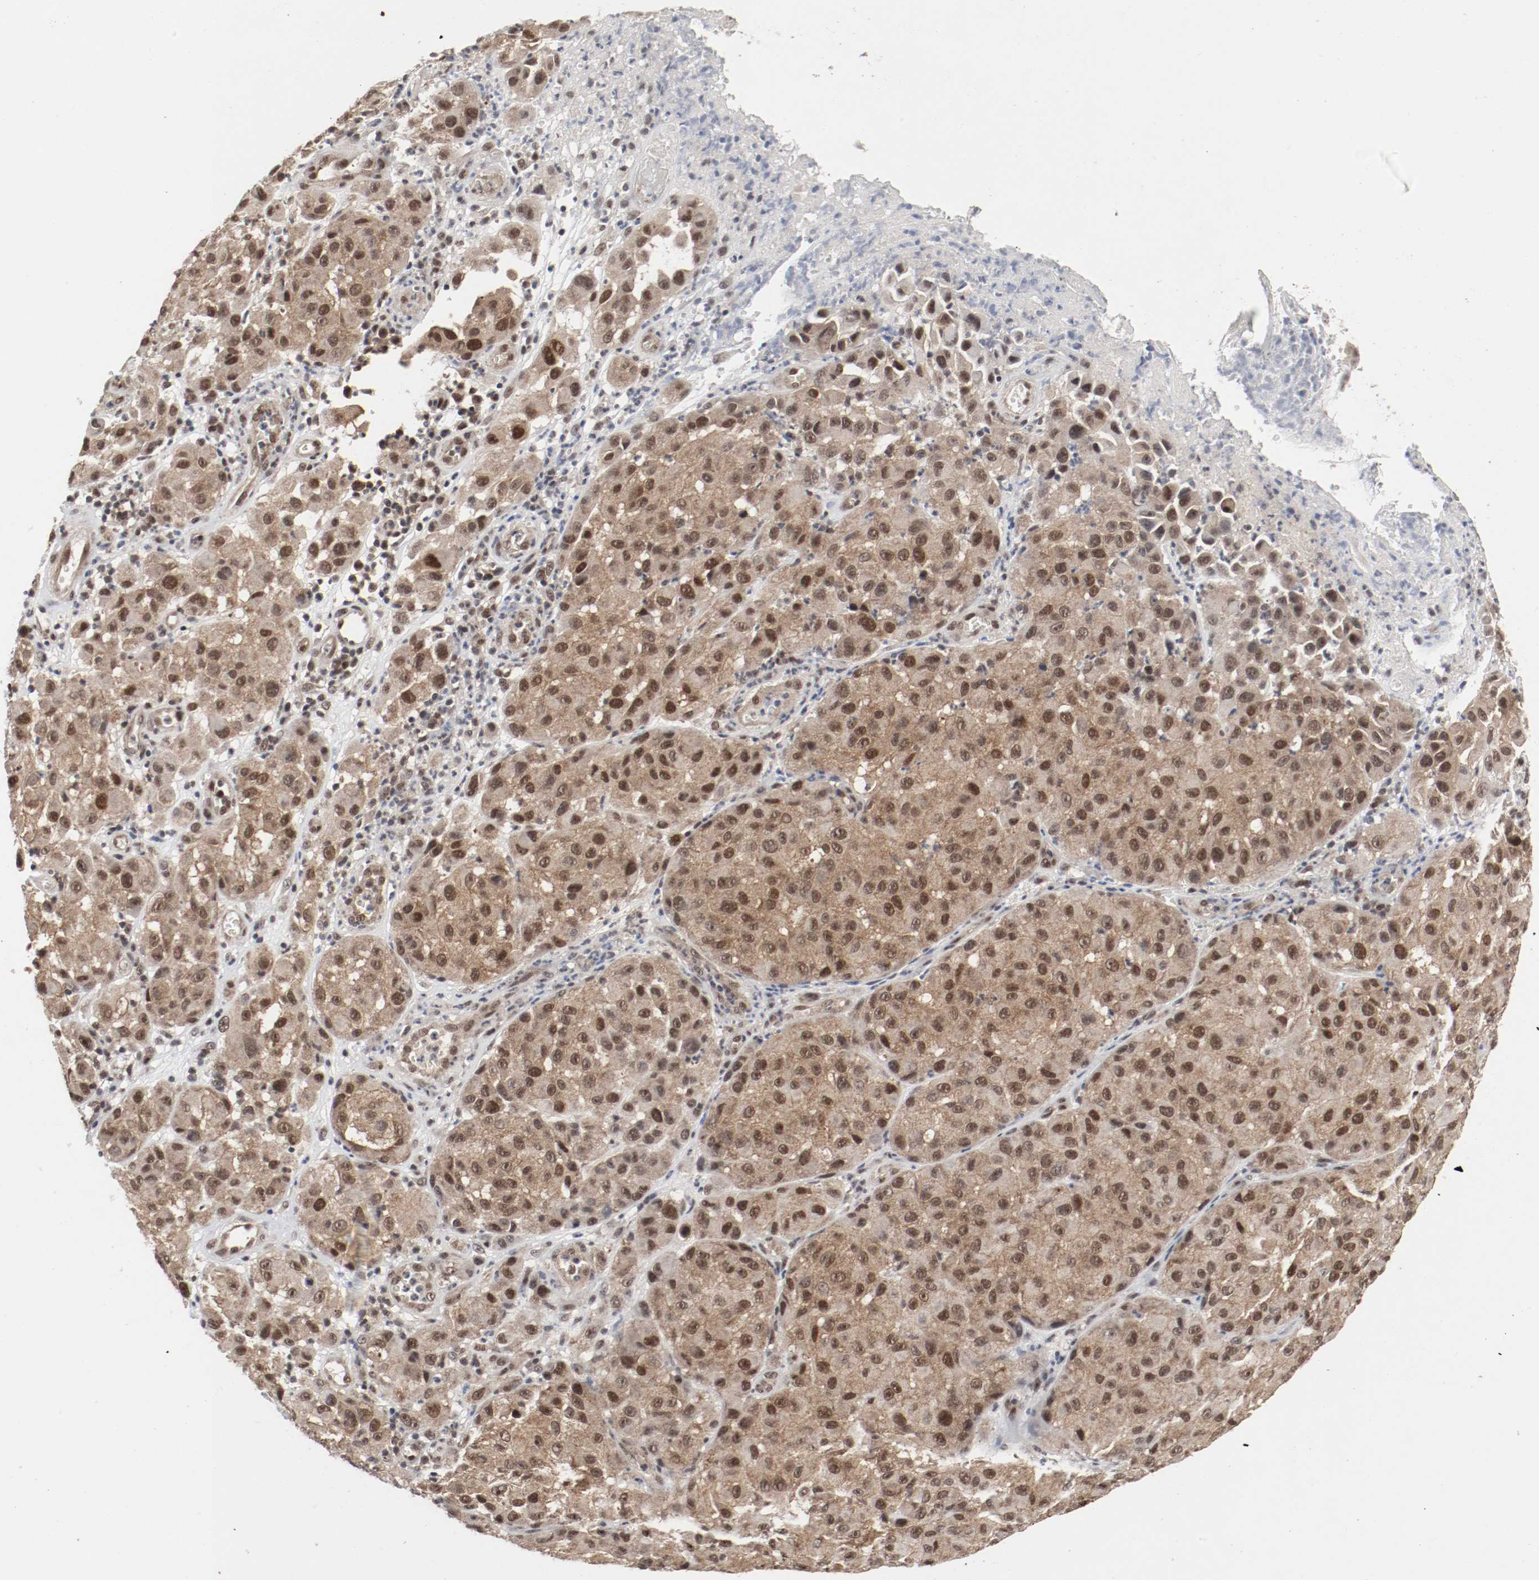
{"staining": {"intensity": "moderate", "quantity": ">75%", "location": "cytoplasmic/membranous,nuclear"}, "tissue": "melanoma", "cell_type": "Tumor cells", "image_type": "cancer", "snomed": [{"axis": "morphology", "description": "Malignant melanoma, NOS"}, {"axis": "topography", "description": "Skin"}], "caption": "This is a micrograph of IHC staining of melanoma, which shows moderate staining in the cytoplasmic/membranous and nuclear of tumor cells.", "gene": "CSNK2B", "patient": {"sex": "female", "age": 21}}